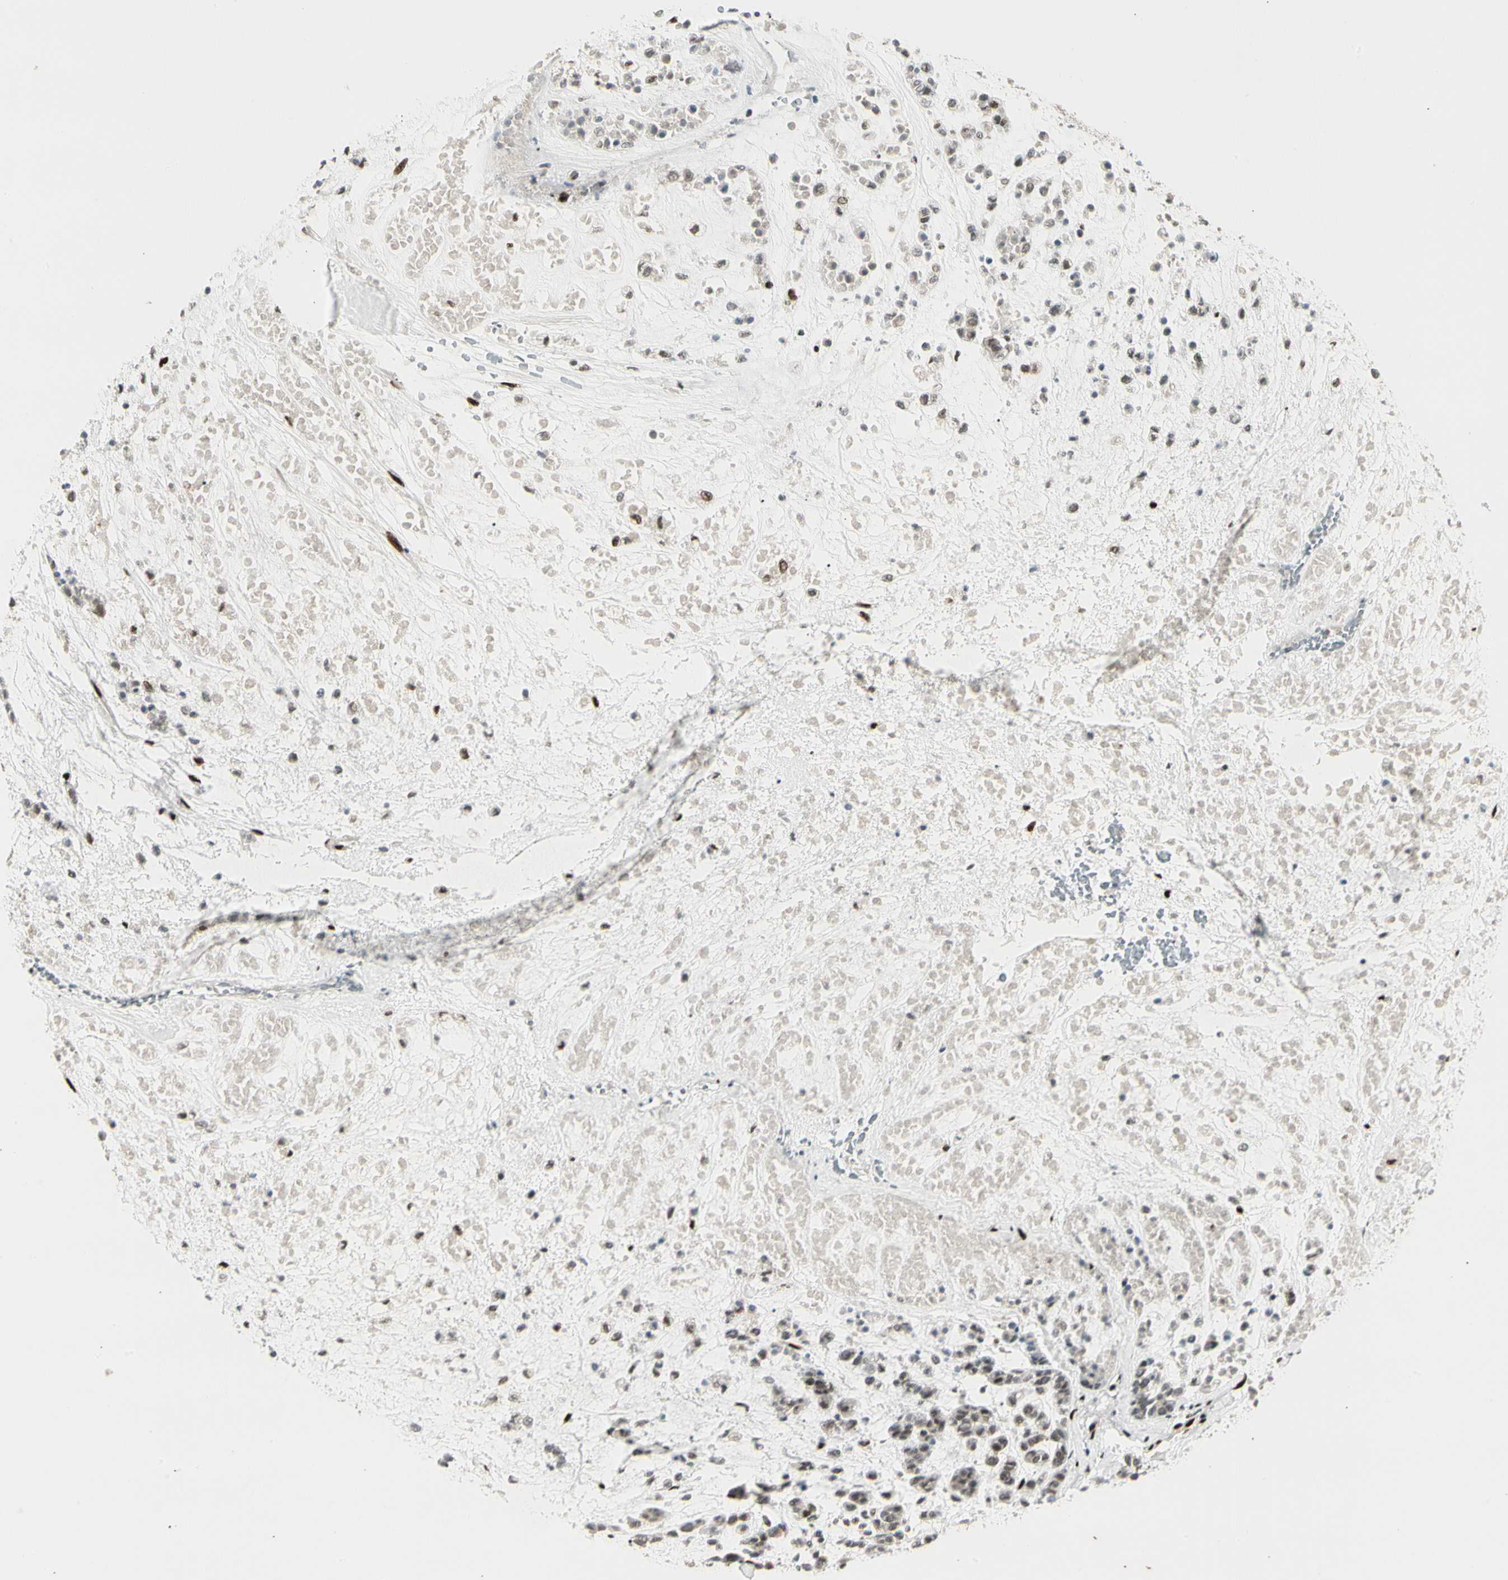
{"staining": {"intensity": "weak", "quantity": "<25%", "location": "nuclear"}, "tissue": "head and neck cancer", "cell_type": "Tumor cells", "image_type": "cancer", "snomed": [{"axis": "morphology", "description": "Adenocarcinoma, NOS"}, {"axis": "morphology", "description": "Adenoma, NOS"}, {"axis": "topography", "description": "Head-Neck"}], "caption": "Adenocarcinoma (head and neck) was stained to show a protein in brown. There is no significant staining in tumor cells. (DAB (3,3'-diaminobenzidine) IHC with hematoxylin counter stain).", "gene": "FOXJ2", "patient": {"sex": "female", "age": 55}}